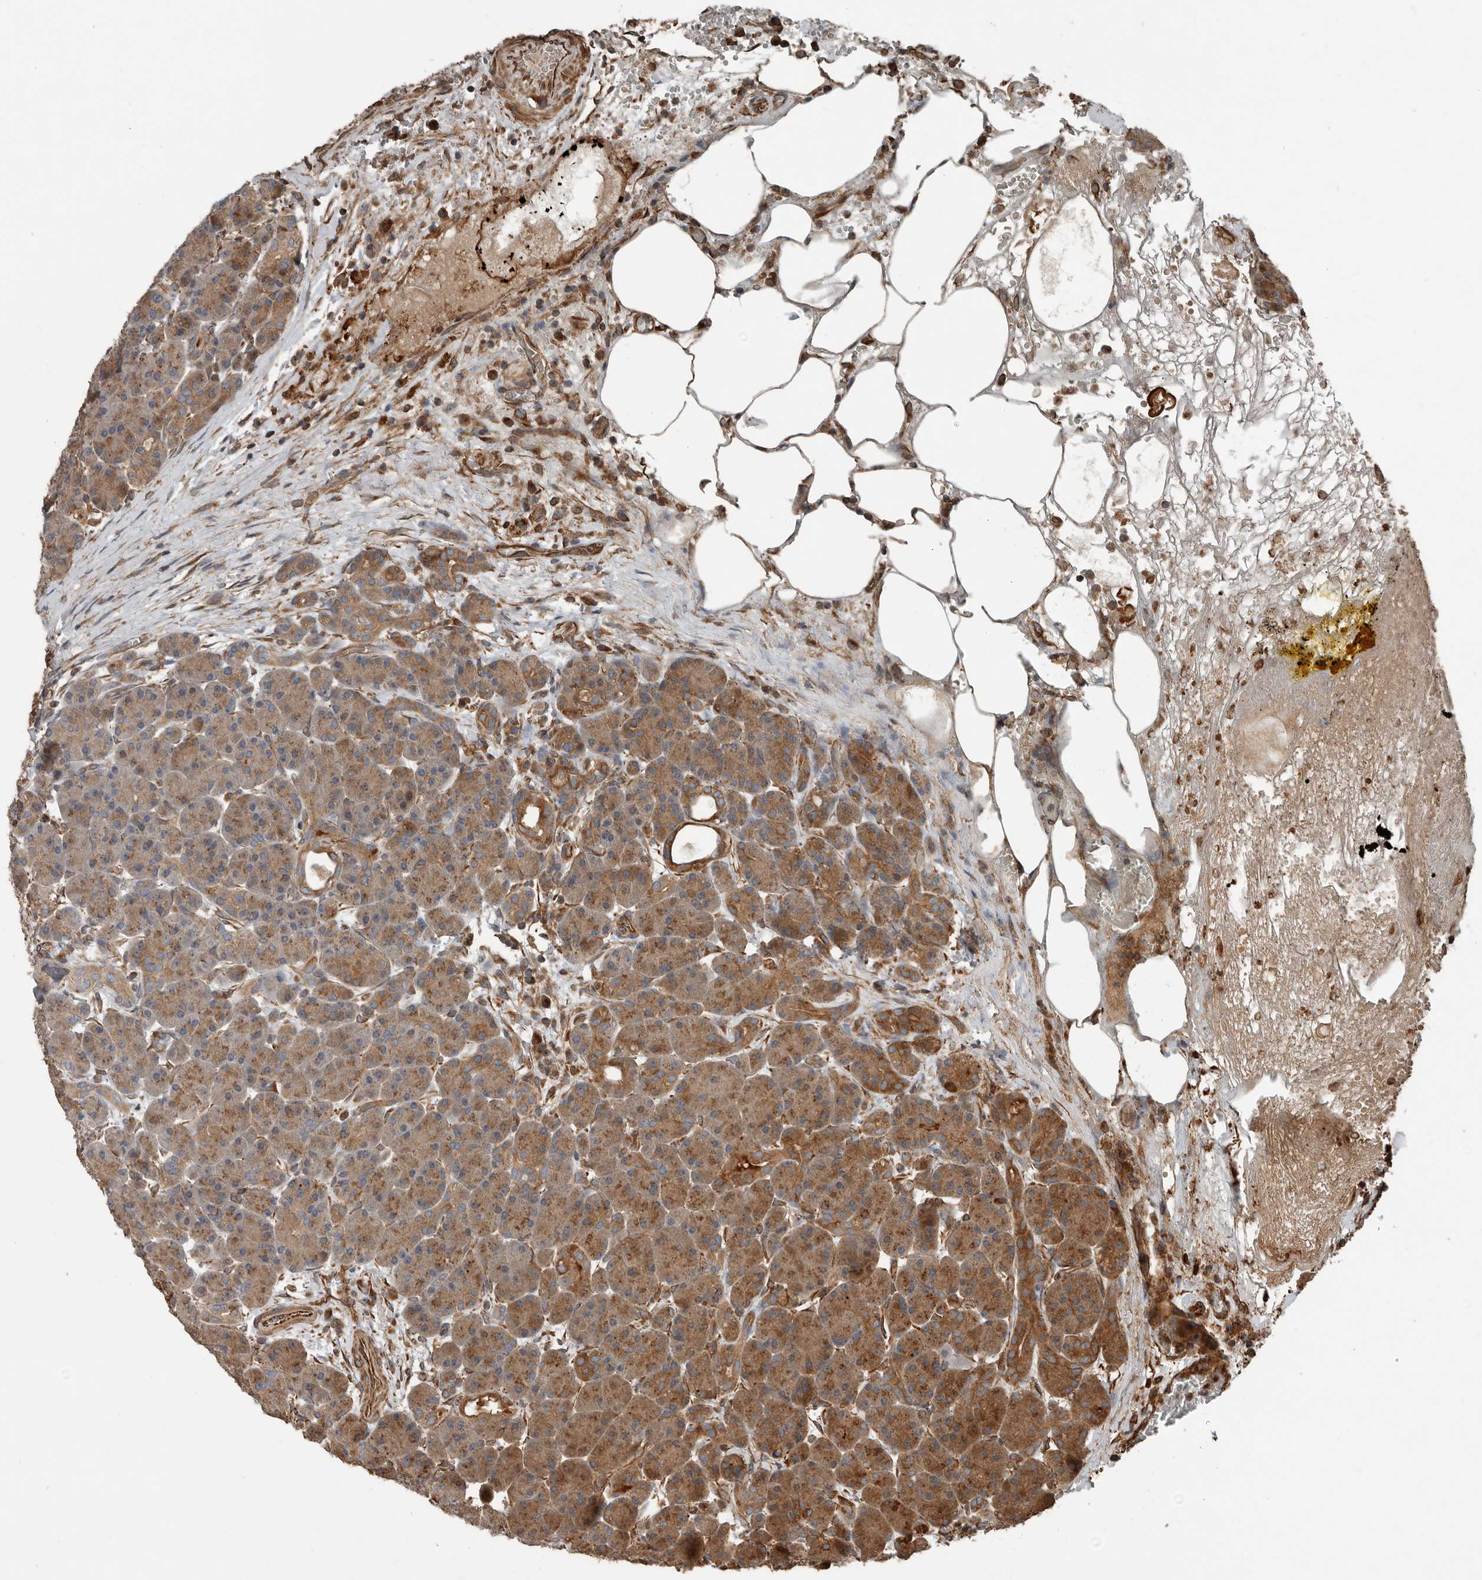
{"staining": {"intensity": "strong", "quantity": "25%-75%", "location": "cytoplasmic/membranous"}, "tissue": "pancreas", "cell_type": "Exocrine glandular cells", "image_type": "normal", "snomed": [{"axis": "morphology", "description": "Normal tissue, NOS"}, {"axis": "topography", "description": "Pancreas"}], "caption": "There is high levels of strong cytoplasmic/membranous positivity in exocrine glandular cells of normal pancreas, as demonstrated by immunohistochemical staining (brown color).", "gene": "YOD1", "patient": {"sex": "male", "age": 63}}